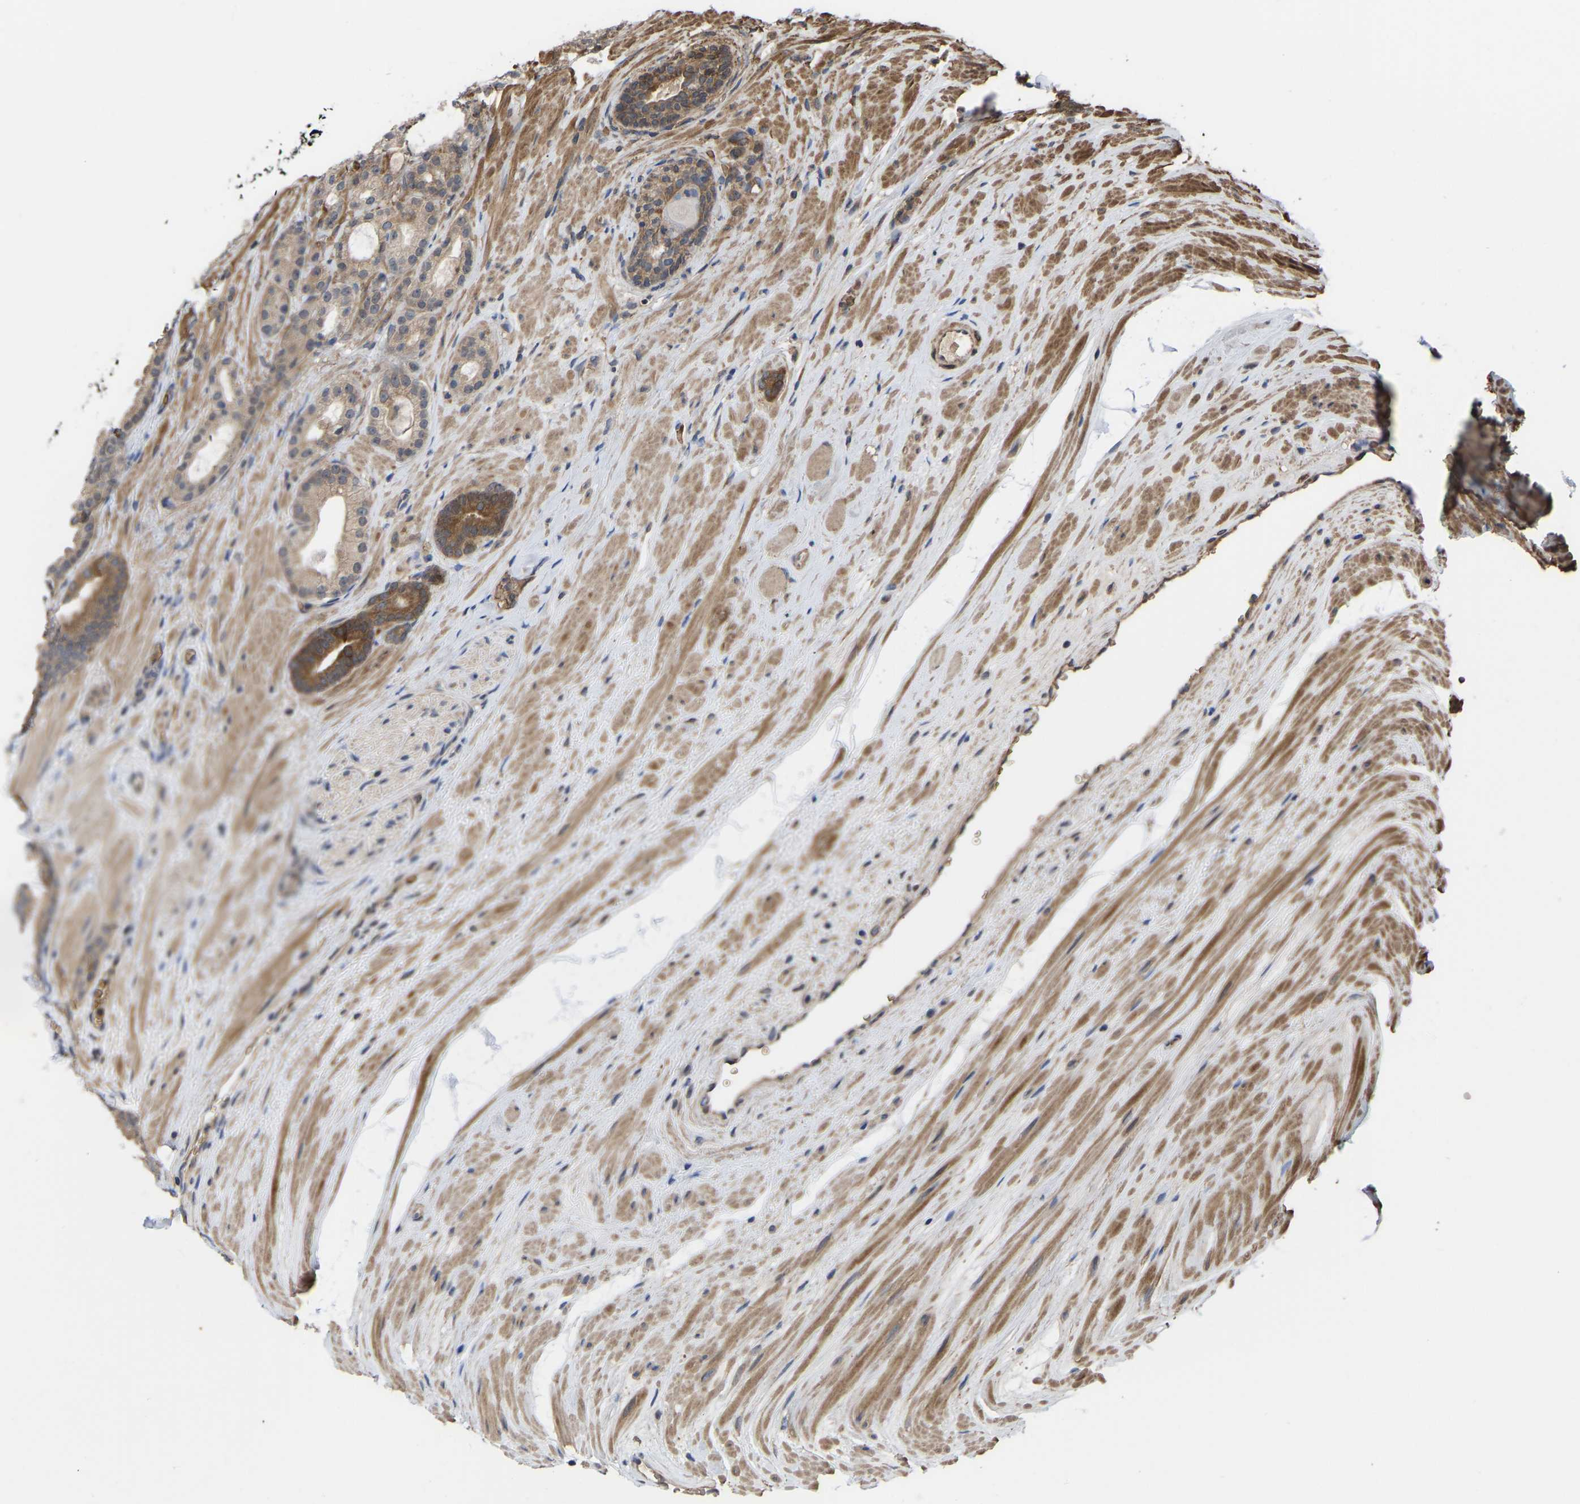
{"staining": {"intensity": "moderate", "quantity": ">75%", "location": "cytoplasmic/membranous"}, "tissue": "prostate cancer", "cell_type": "Tumor cells", "image_type": "cancer", "snomed": [{"axis": "morphology", "description": "Adenocarcinoma, High grade"}, {"axis": "topography", "description": "Prostate"}], "caption": "Approximately >75% of tumor cells in adenocarcinoma (high-grade) (prostate) reveal moderate cytoplasmic/membranous protein staining as visualized by brown immunohistochemical staining.", "gene": "CYP7B1", "patient": {"sex": "male", "age": 60}}